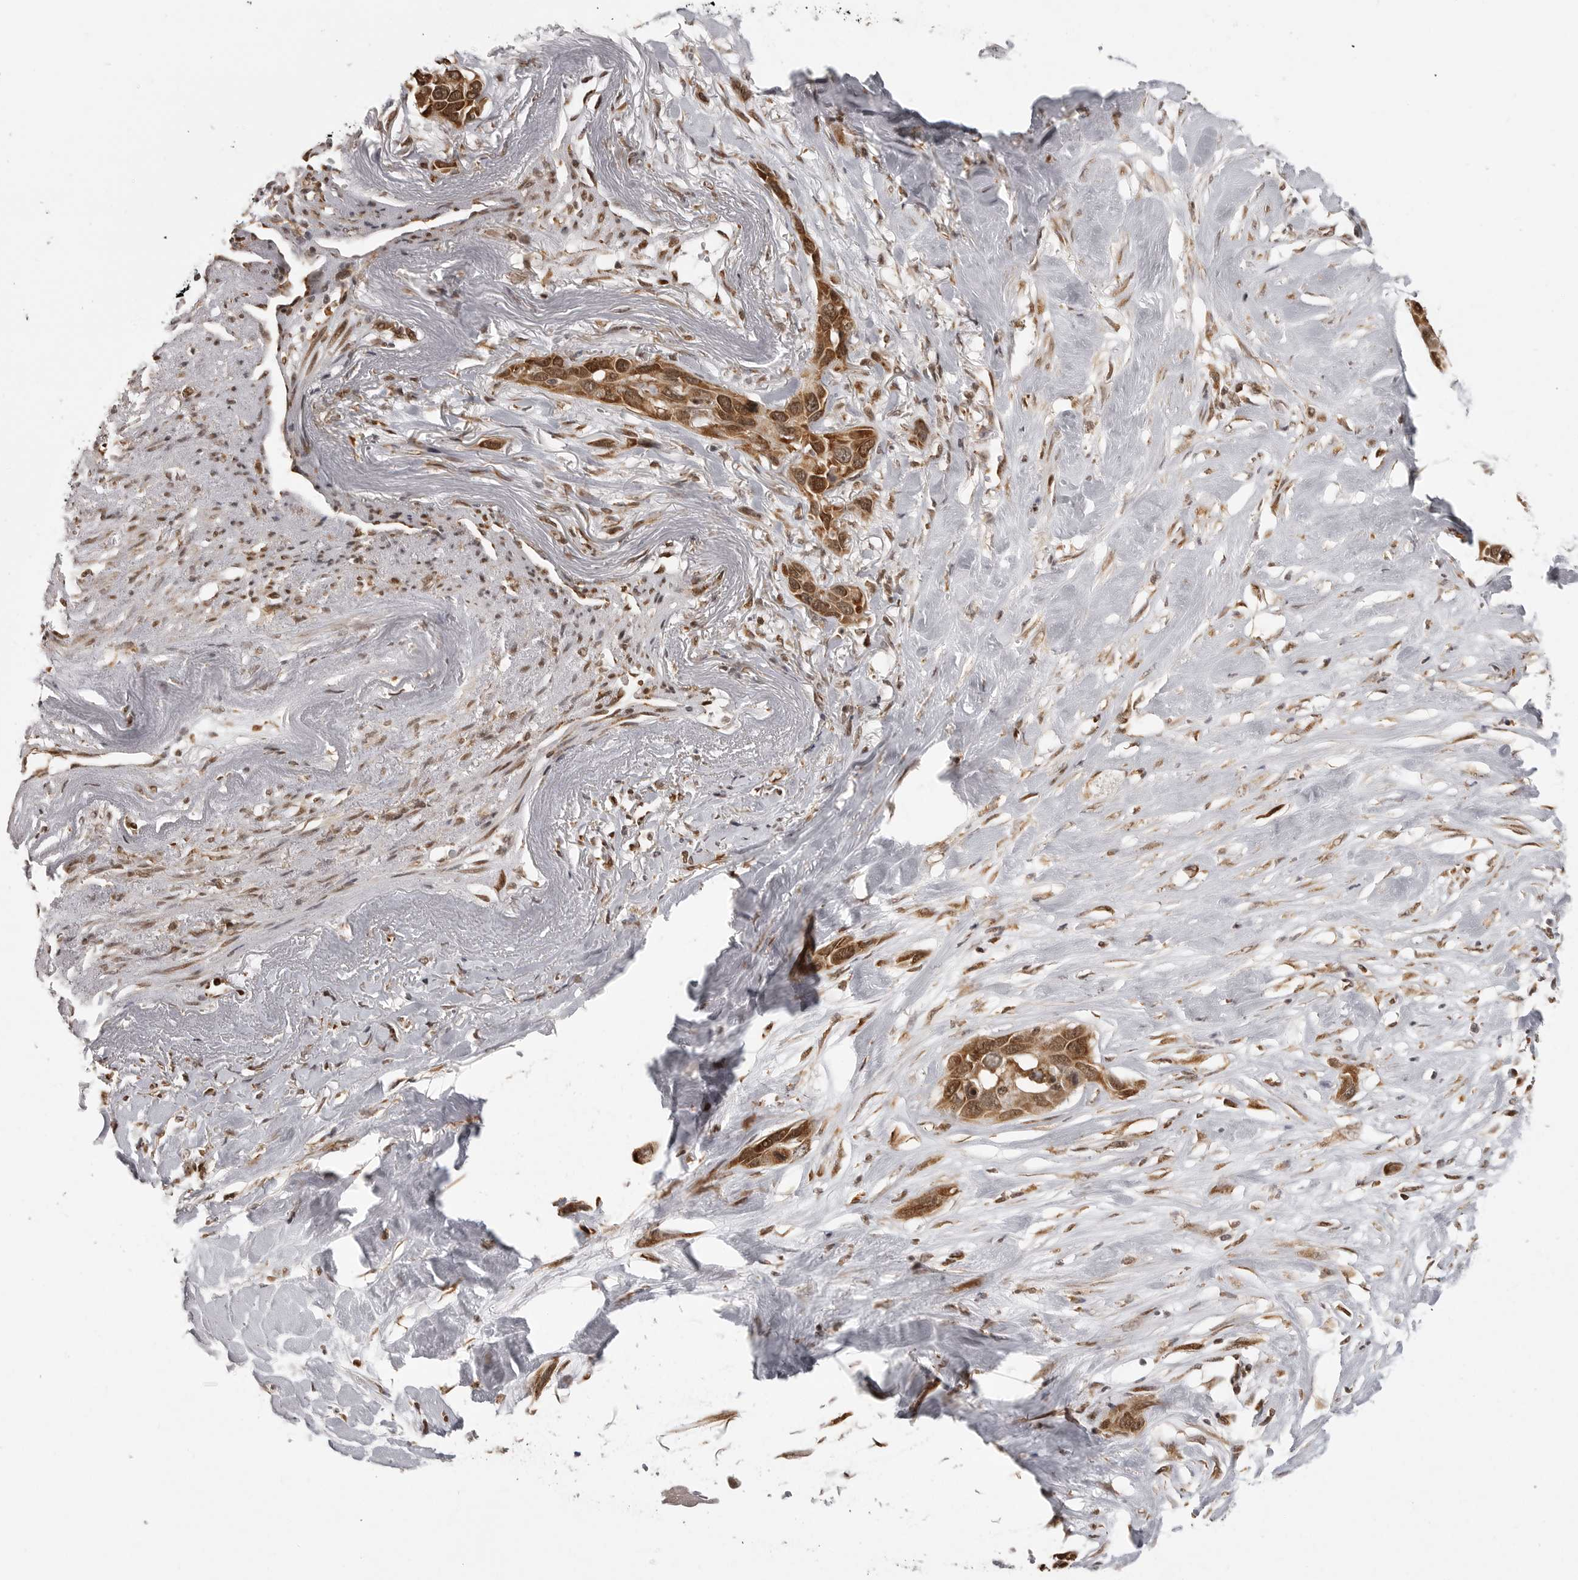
{"staining": {"intensity": "strong", "quantity": ">75%", "location": "cytoplasmic/membranous,nuclear"}, "tissue": "pancreatic cancer", "cell_type": "Tumor cells", "image_type": "cancer", "snomed": [{"axis": "morphology", "description": "Adenocarcinoma, NOS"}, {"axis": "topography", "description": "Pancreas"}], "caption": "A high amount of strong cytoplasmic/membranous and nuclear expression is present in approximately >75% of tumor cells in pancreatic cancer tissue. The staining is performed using DAB brown chromogen to label protein expression. The nuclei are counter-stained blue using hematoxylin.", "gene": "ISG20L2", "patient": {"sex": "female", "age": 60}}